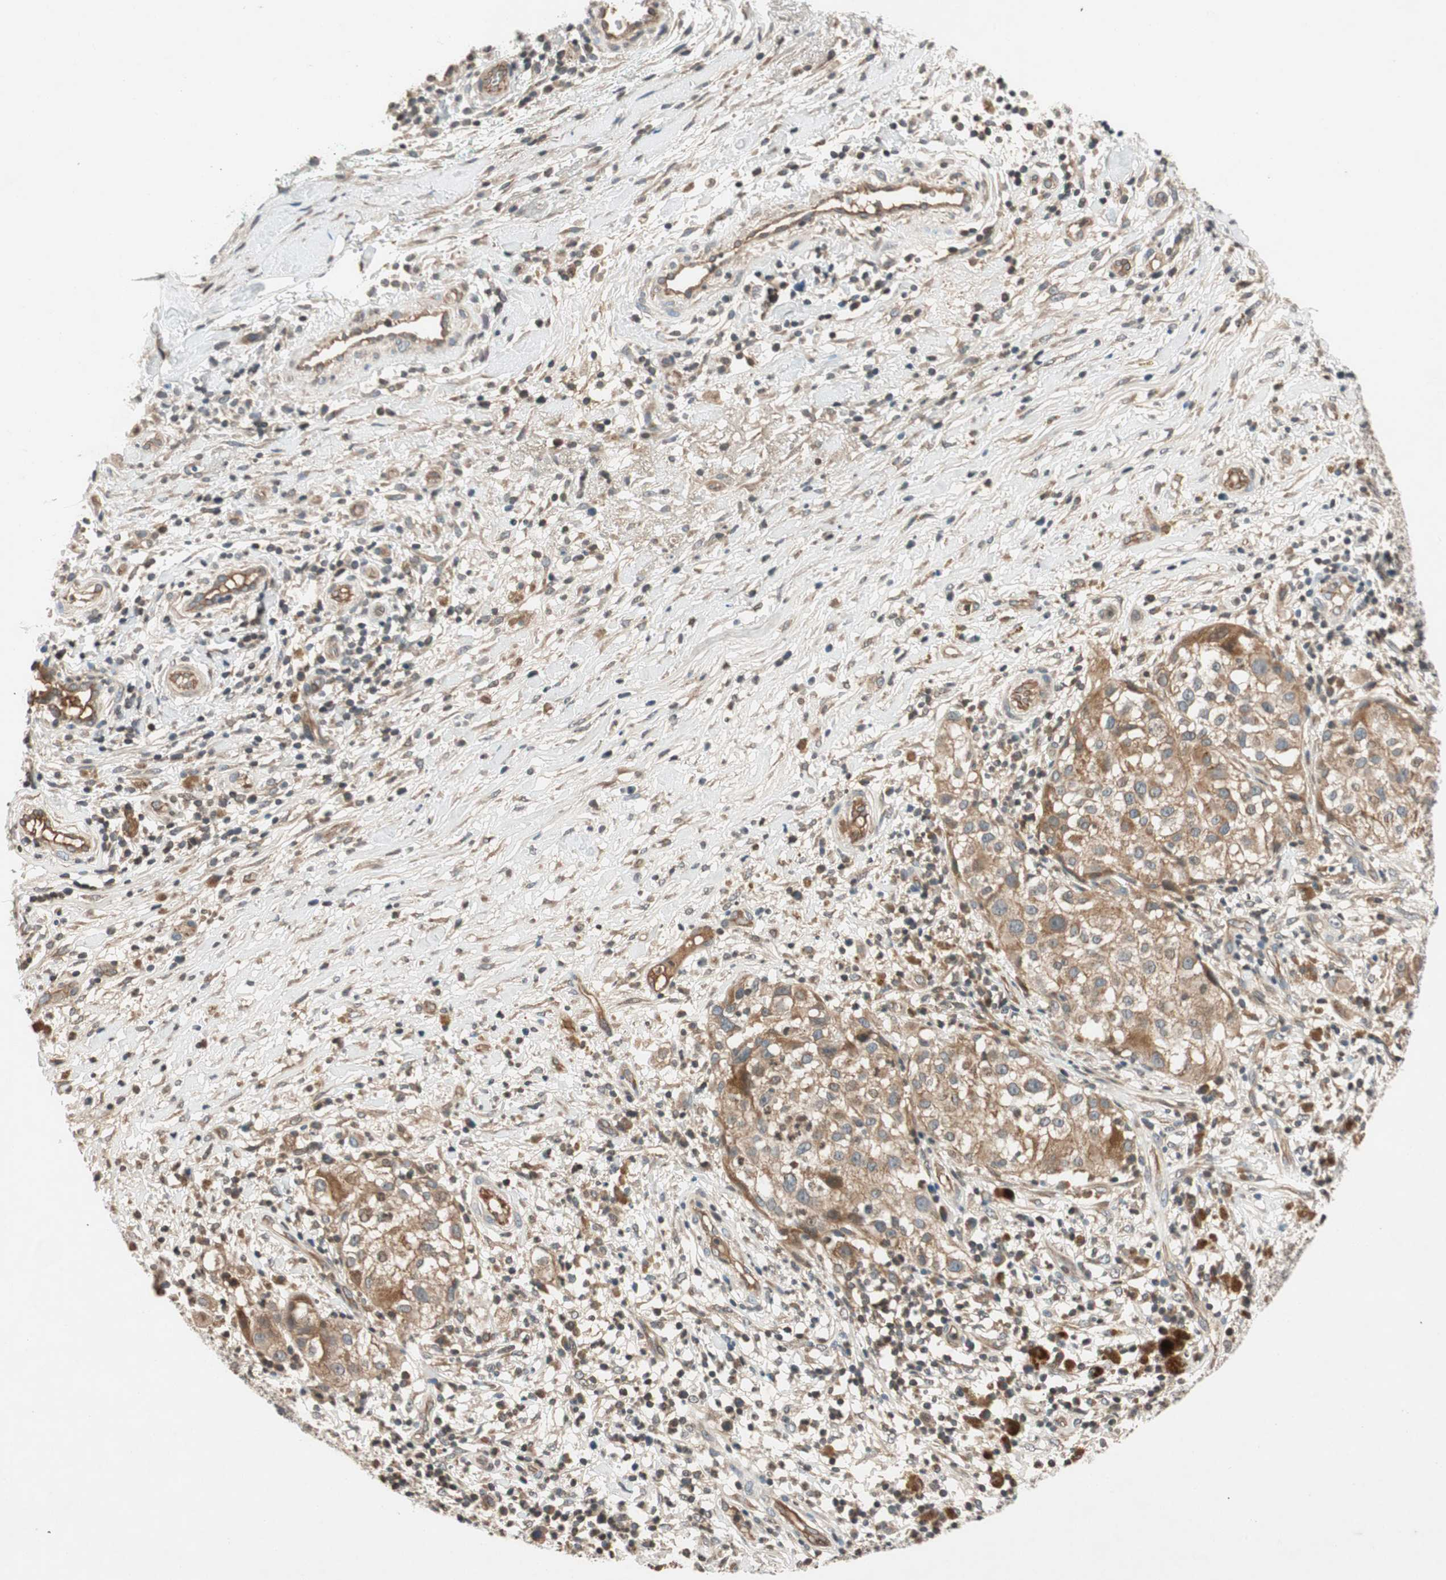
{"staining": {"intensity": "moderate", "quantity": ">75%", "location": "cytoplasmic/membranous"}, "tissue": "melanoma", "cell_type": "Tumor cells", "image_type": "cancer", "snomed": [{"axis": "morphology", "description": "Necrosis, NOS"}, {"axis": "morphology", "description": "Malignant melanoma, NOS"}, {"axis": "topography", "description": "Skin"}], "caption": "Malignant melanoma stained for a protein (brown) exhibits moderate cytoplasmic/membranous positive staining in approximately >75% of tumor cells.", "gene": "GCLM", "patient": {"sex": "female", "age": 87}}